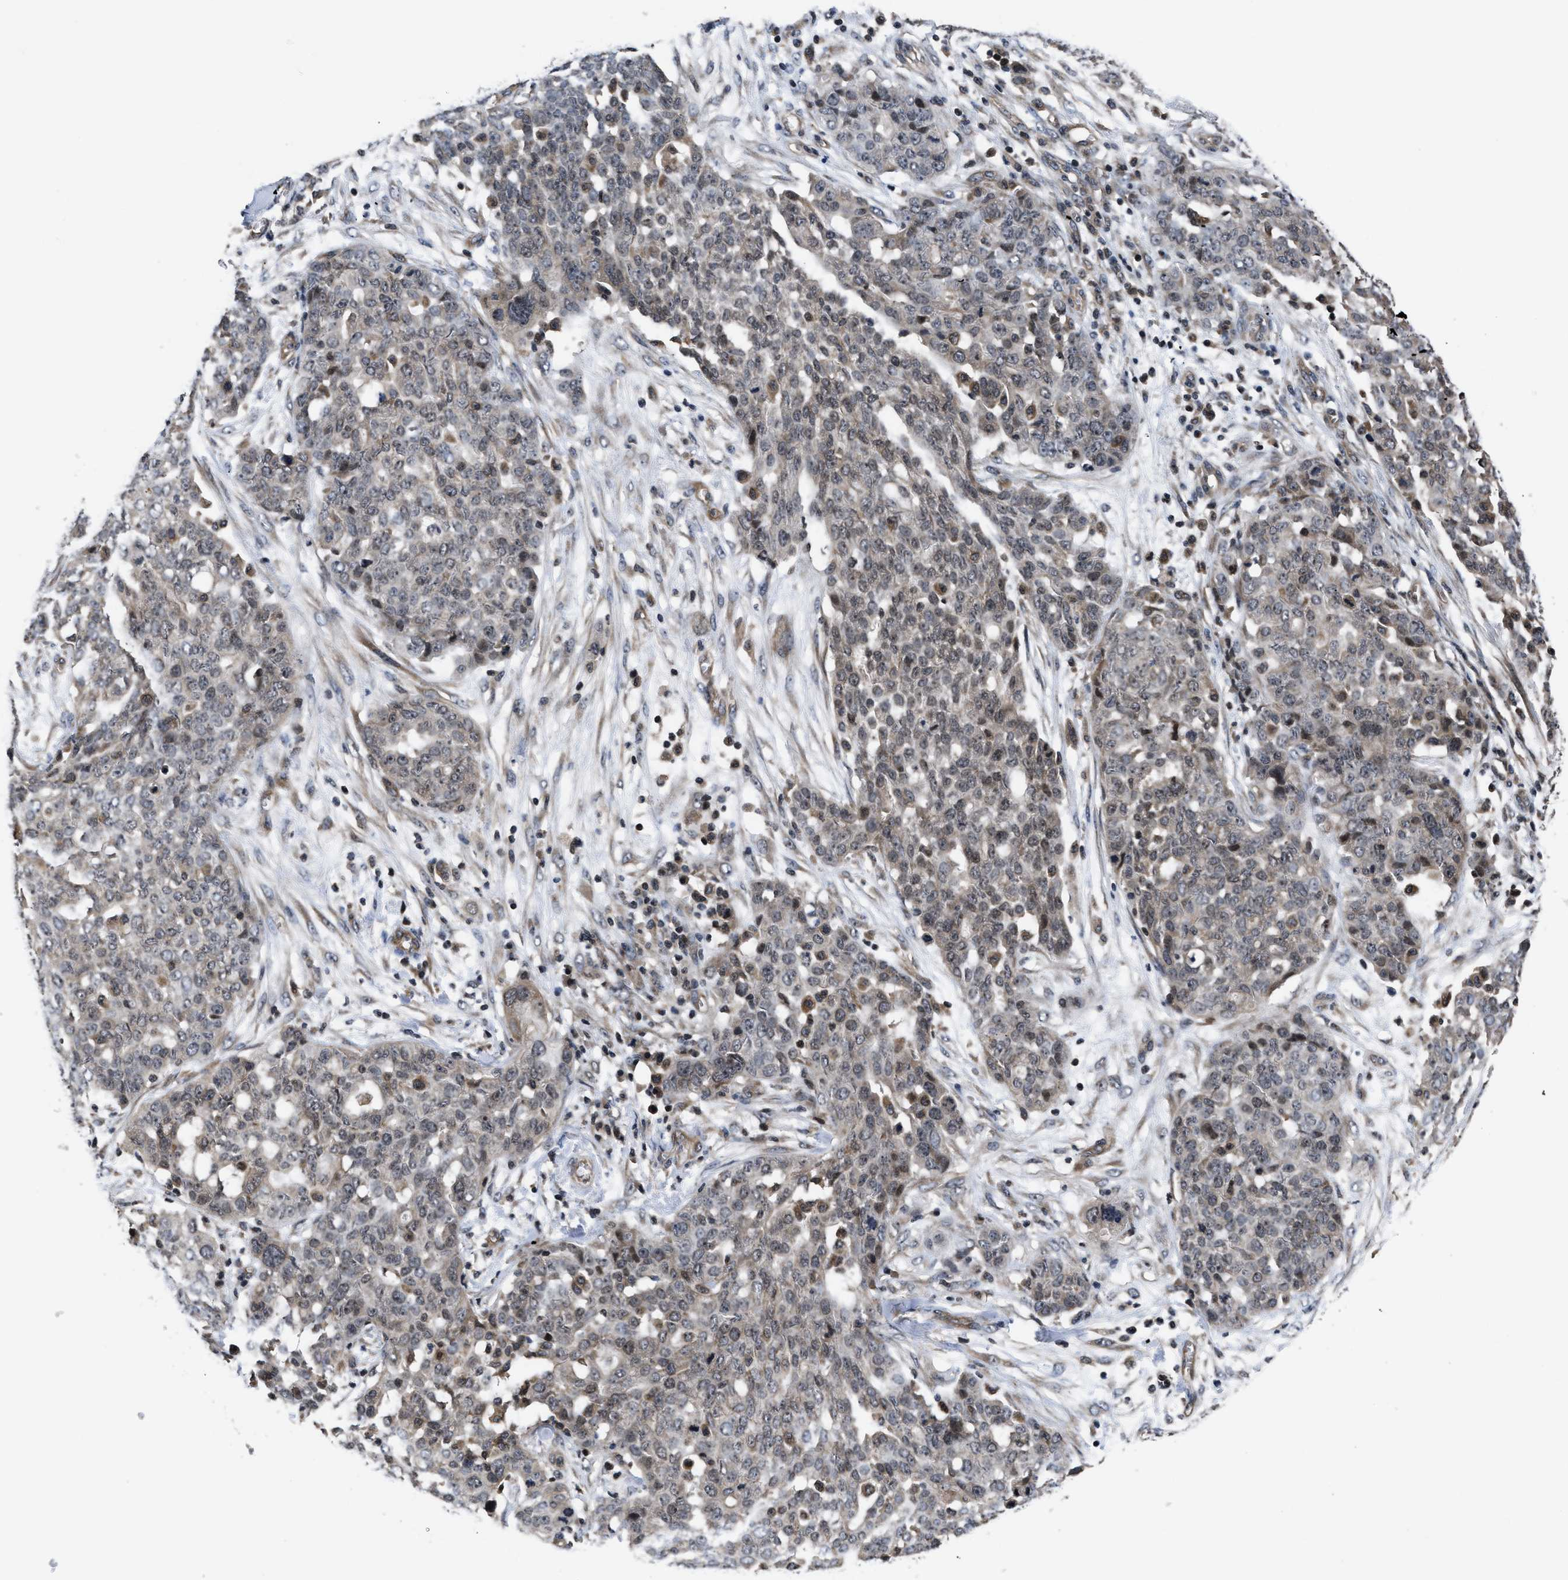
{"staining": {"intensity": "weak", "quantity": "<25%", "location": "cytoplasmic/membranous"}, "tissue": "ovarian cancer", "cell_type": "Tumor cells", "image_type": "cancer", "snomed": [{"axis": "morphology", "description": "Cystadenocarcinoma, serous, NOS"}, {"axis": "topography", "description": "Soft tissue"}, {"axis": "topography", "description": "Ovary"}], "caption": "Immunohistochemistry histopathology image of neoplastic tissue: serous cystadenocarcinoma (ovarian) stained with DAB displays no significant protein staining in tumor cells. (DAB immunohistochemistry with hematoxylin counter stain).", "gene": "DNAJC14", "patient": {"sex": "female", "age": 57}}